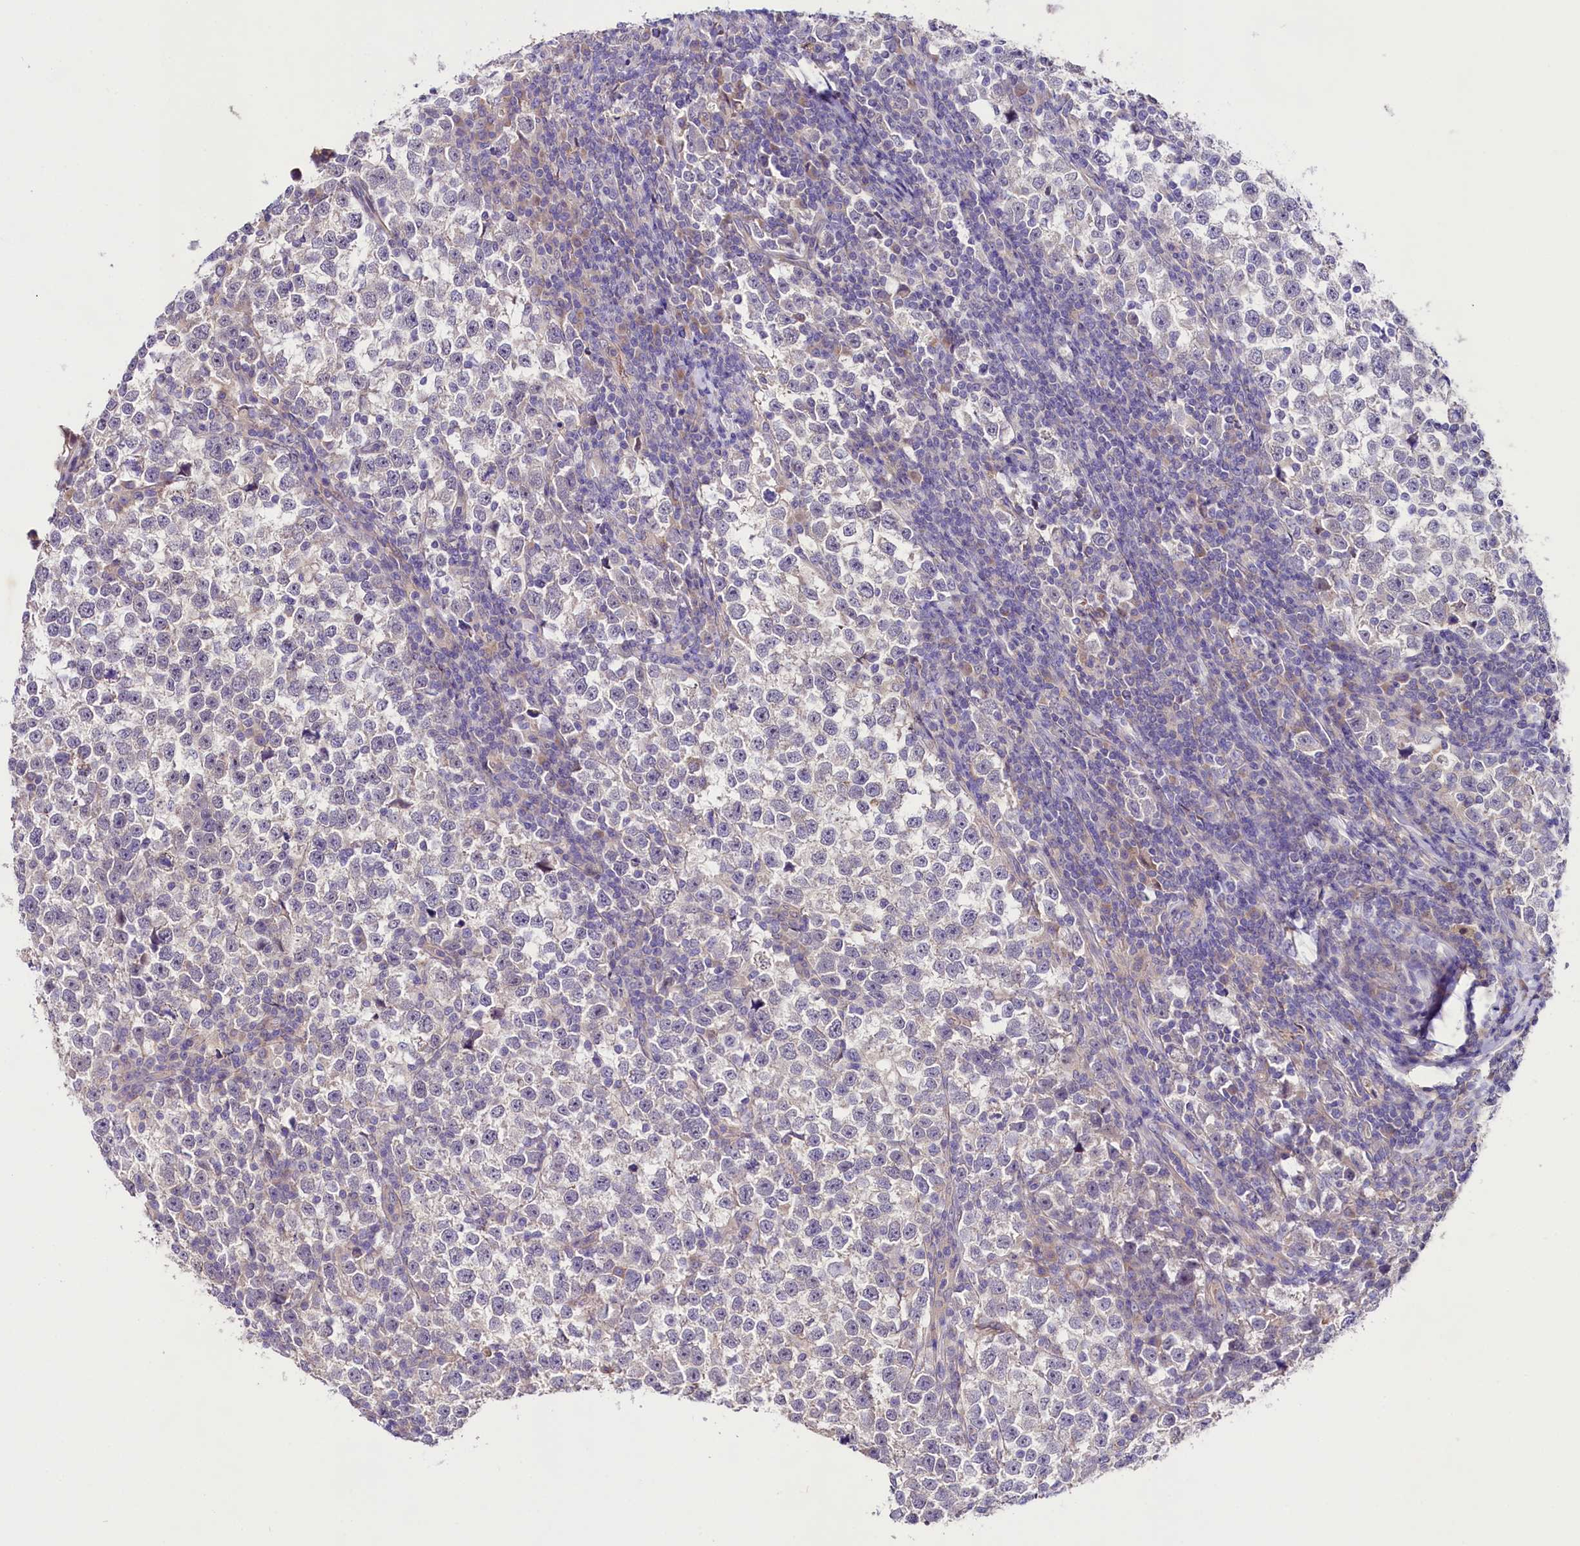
{"staining": {"intensity": "negative", "quantity": "none", "location": "none"}, "tissue": "testis cancer", "cell_type": "Tumor cells", "image_type": "cancer", "snomed": [{"axis": "morphology", "description": "Normal tissue, NOS"}, {"axis": "morphology", "description": "Seminoma, NOS"}, {"axis": "topography", "description": "Testis"}], "caption": "IHC of human testis cancer (seminoma) reveals no staining in tumor cells.", "gene": "VPS11", "patient": {"sex": "male", "age": 43}}